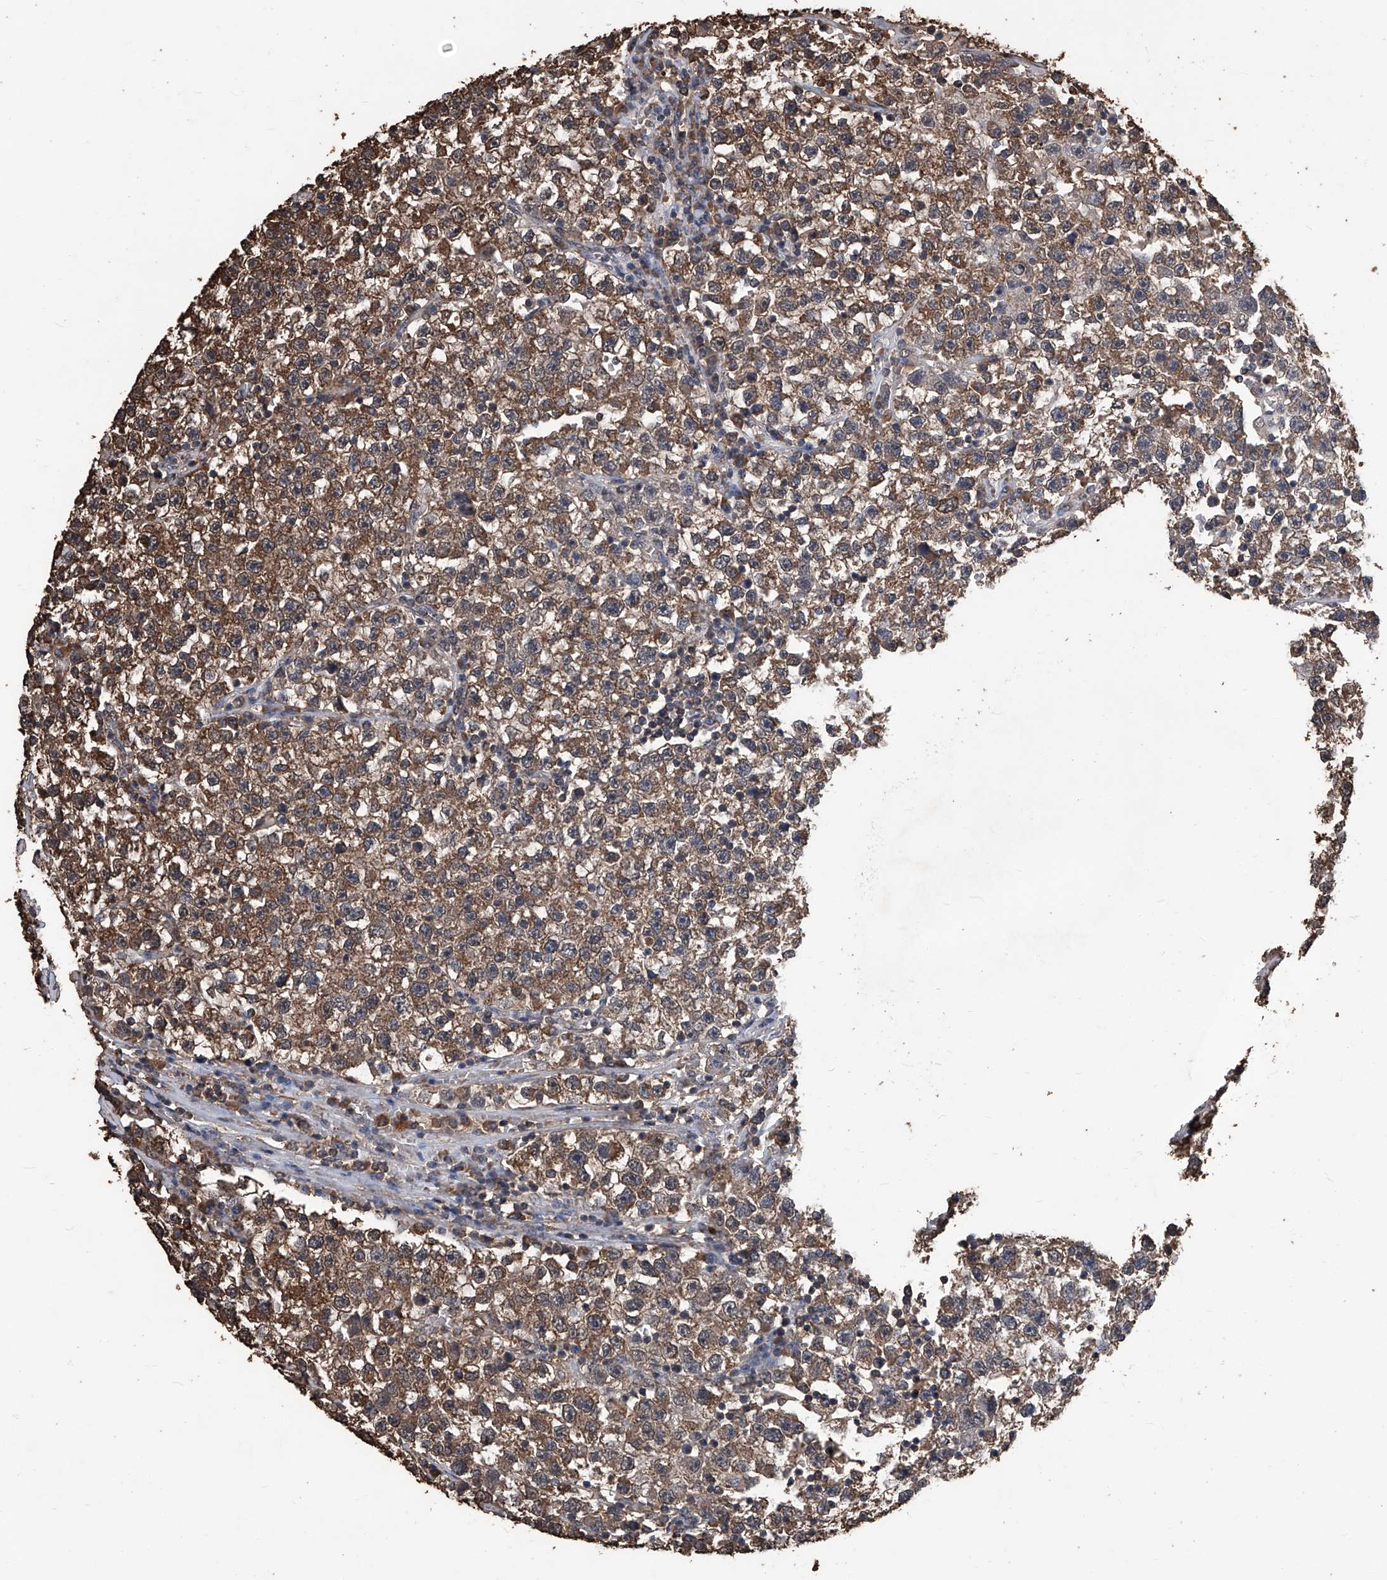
{"staining": {"intensity": "moderate", "quantity": ">75%", "location": "cytoplasmic/membranous"}, "tissue": "testis cancer", "cell_type": "Tumor cells", "image_type": "cancer", "snomed": [{"axis": "morphology", "description": "Seminoma, NOS"}, {"axis": "topography", "description": "Testis"}], "caption": "Moderate cytoplasmic/membranous staining for a protein is seen in about >75% of tumor cells of testis seminoma using IHC.", "gene": "STARD7", "patient": {"sex": "male", "age": 22}}